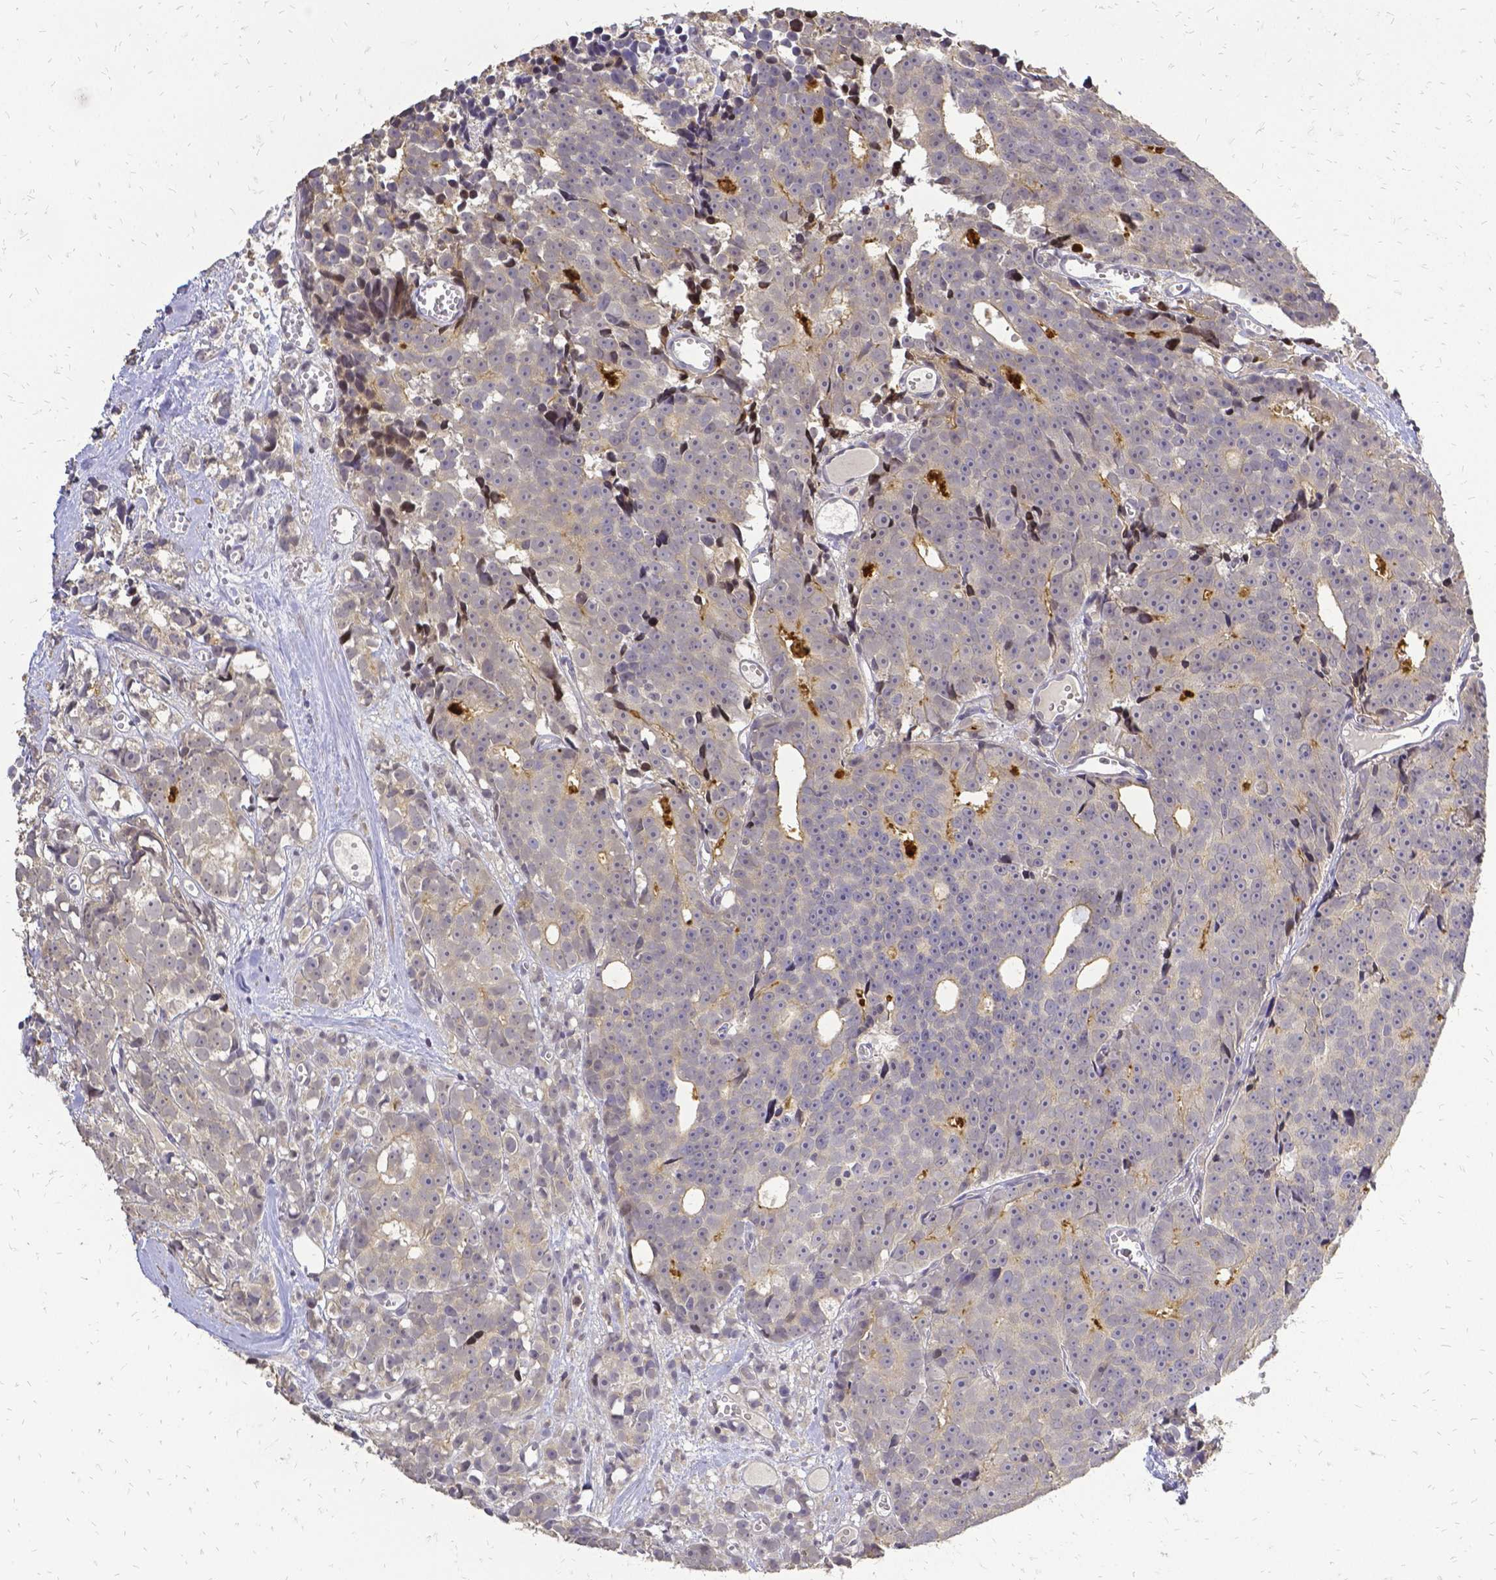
{"staining": {"intensity": "weak", "quantity": "<25%", "location": "cytoplasmic/membranous"}, "tissue": "prostate cancer", "cell_type": "Tumor cells", "image_type": "cancer", "snomed": [{"axis": "morphology", "description": "Adenocarcinoma, High grade"}, {"axis": "topography", "description": "Prostate"}], "caption": "High magnification brightfield microscopy of prostate cancer (adenocarcinoma (high-grade)) stained with DAB (3,3'-diaminobenzidine) (brown) and counterstained with hematoxylin (blue): tumor cells show no significant positivity. Nuclei are stained in blue.", "gene": "CIB1", "patient": {"sex": "male", "age": 77}}